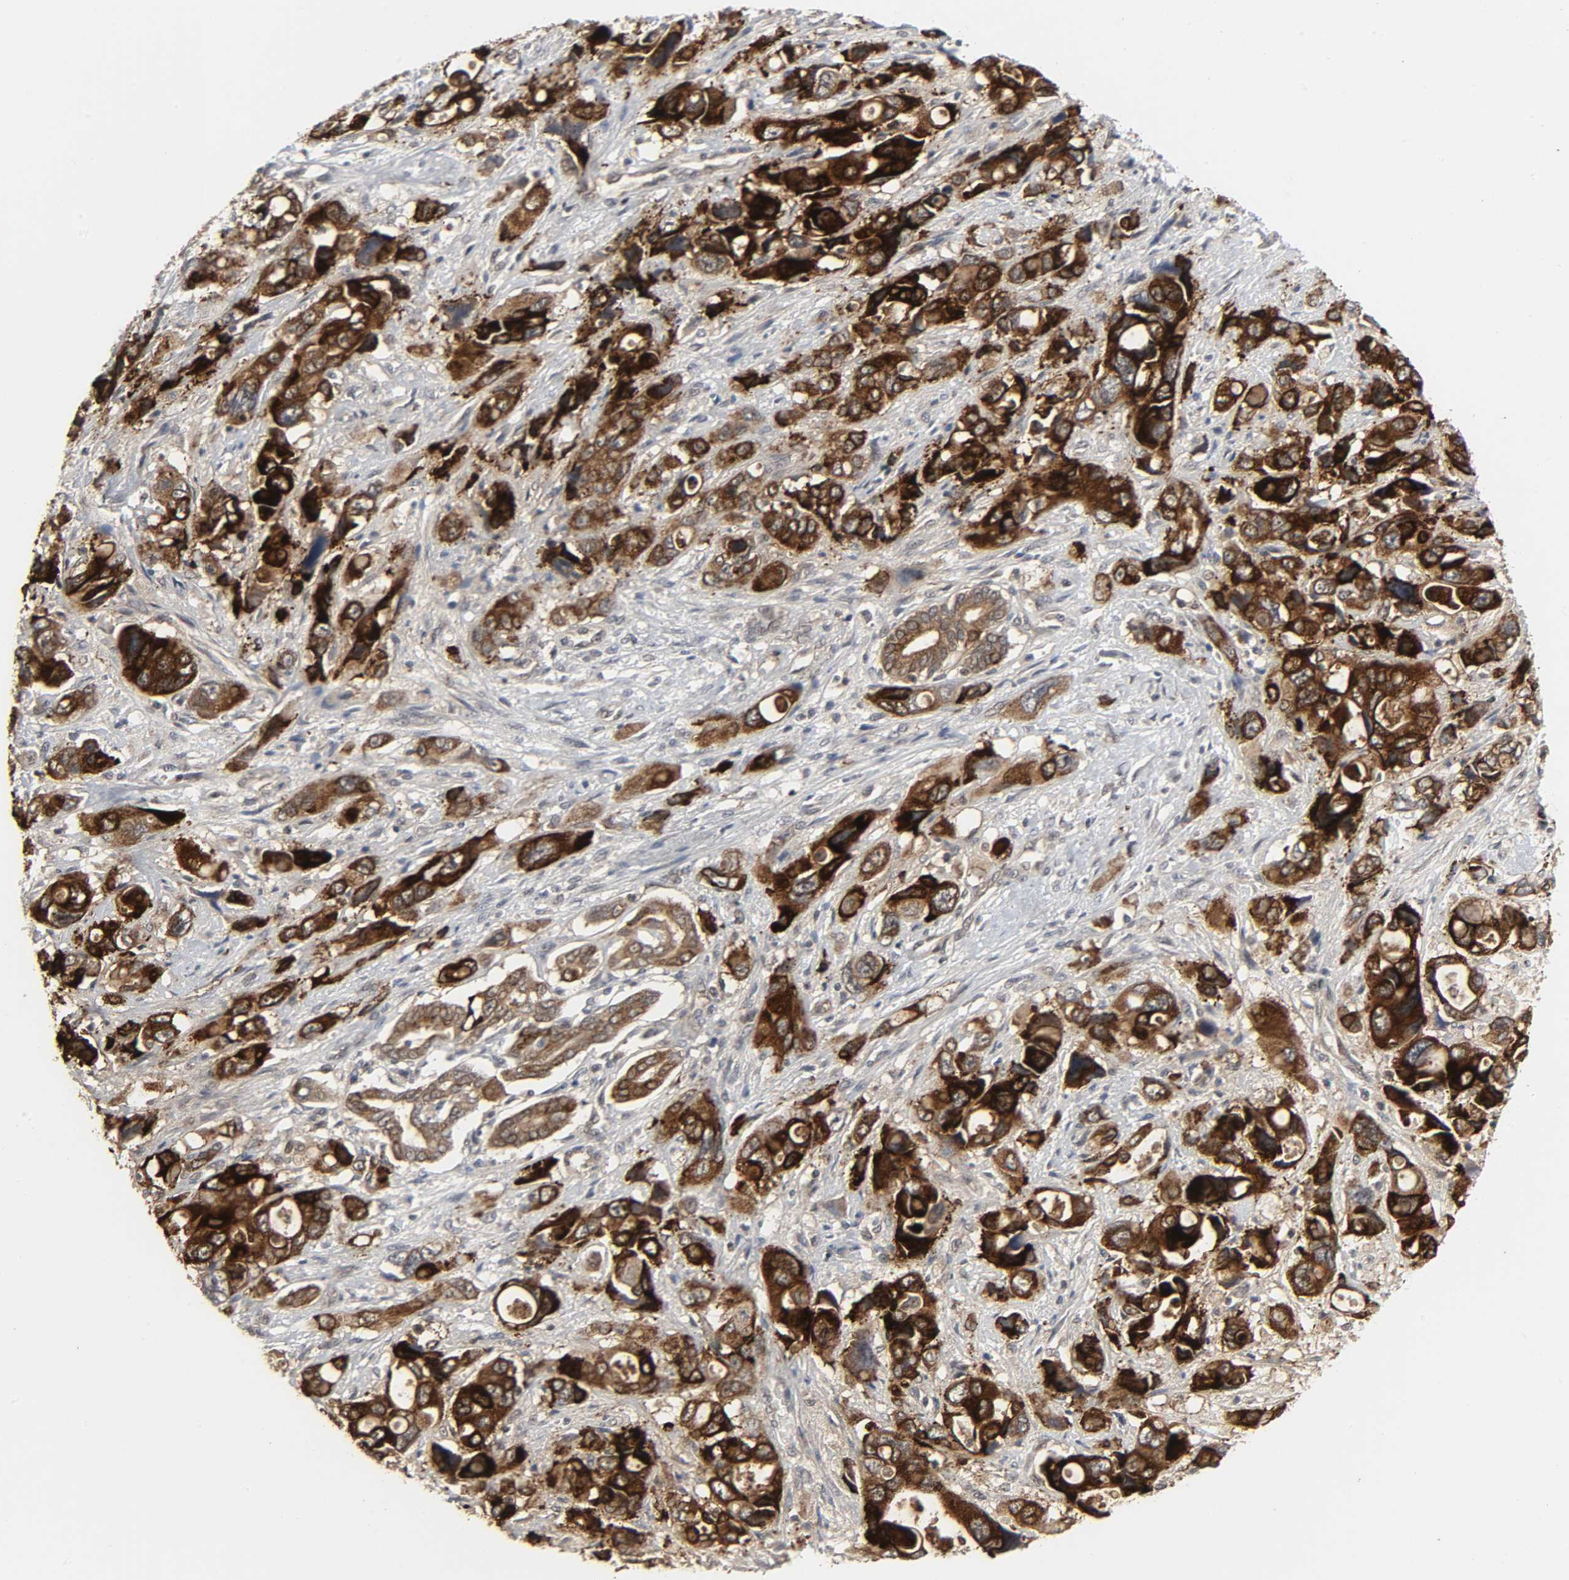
{"staining": {"intensity": "strong", "quantity": ">75%", "location": "cytoplasmic/membranous"}, "tissue": "pancreatic cancer", "cell_type": "Tumor cells", "image_type": "cancer", "snomed": [{"axis": "morphology", "description": "Adenocarcinoma, NOS"}, {"axis": "topography", "description": "Pancreas"}], "caption": "Pancreatic cancer (adenocarcinoma) was stained to show a protein in brown. There is high levels of strong cytoplasmic/membranous staining in about >75% of tumor cells.", "gene": "MUC1", "patient": {"sex": "male", "age": 46}}